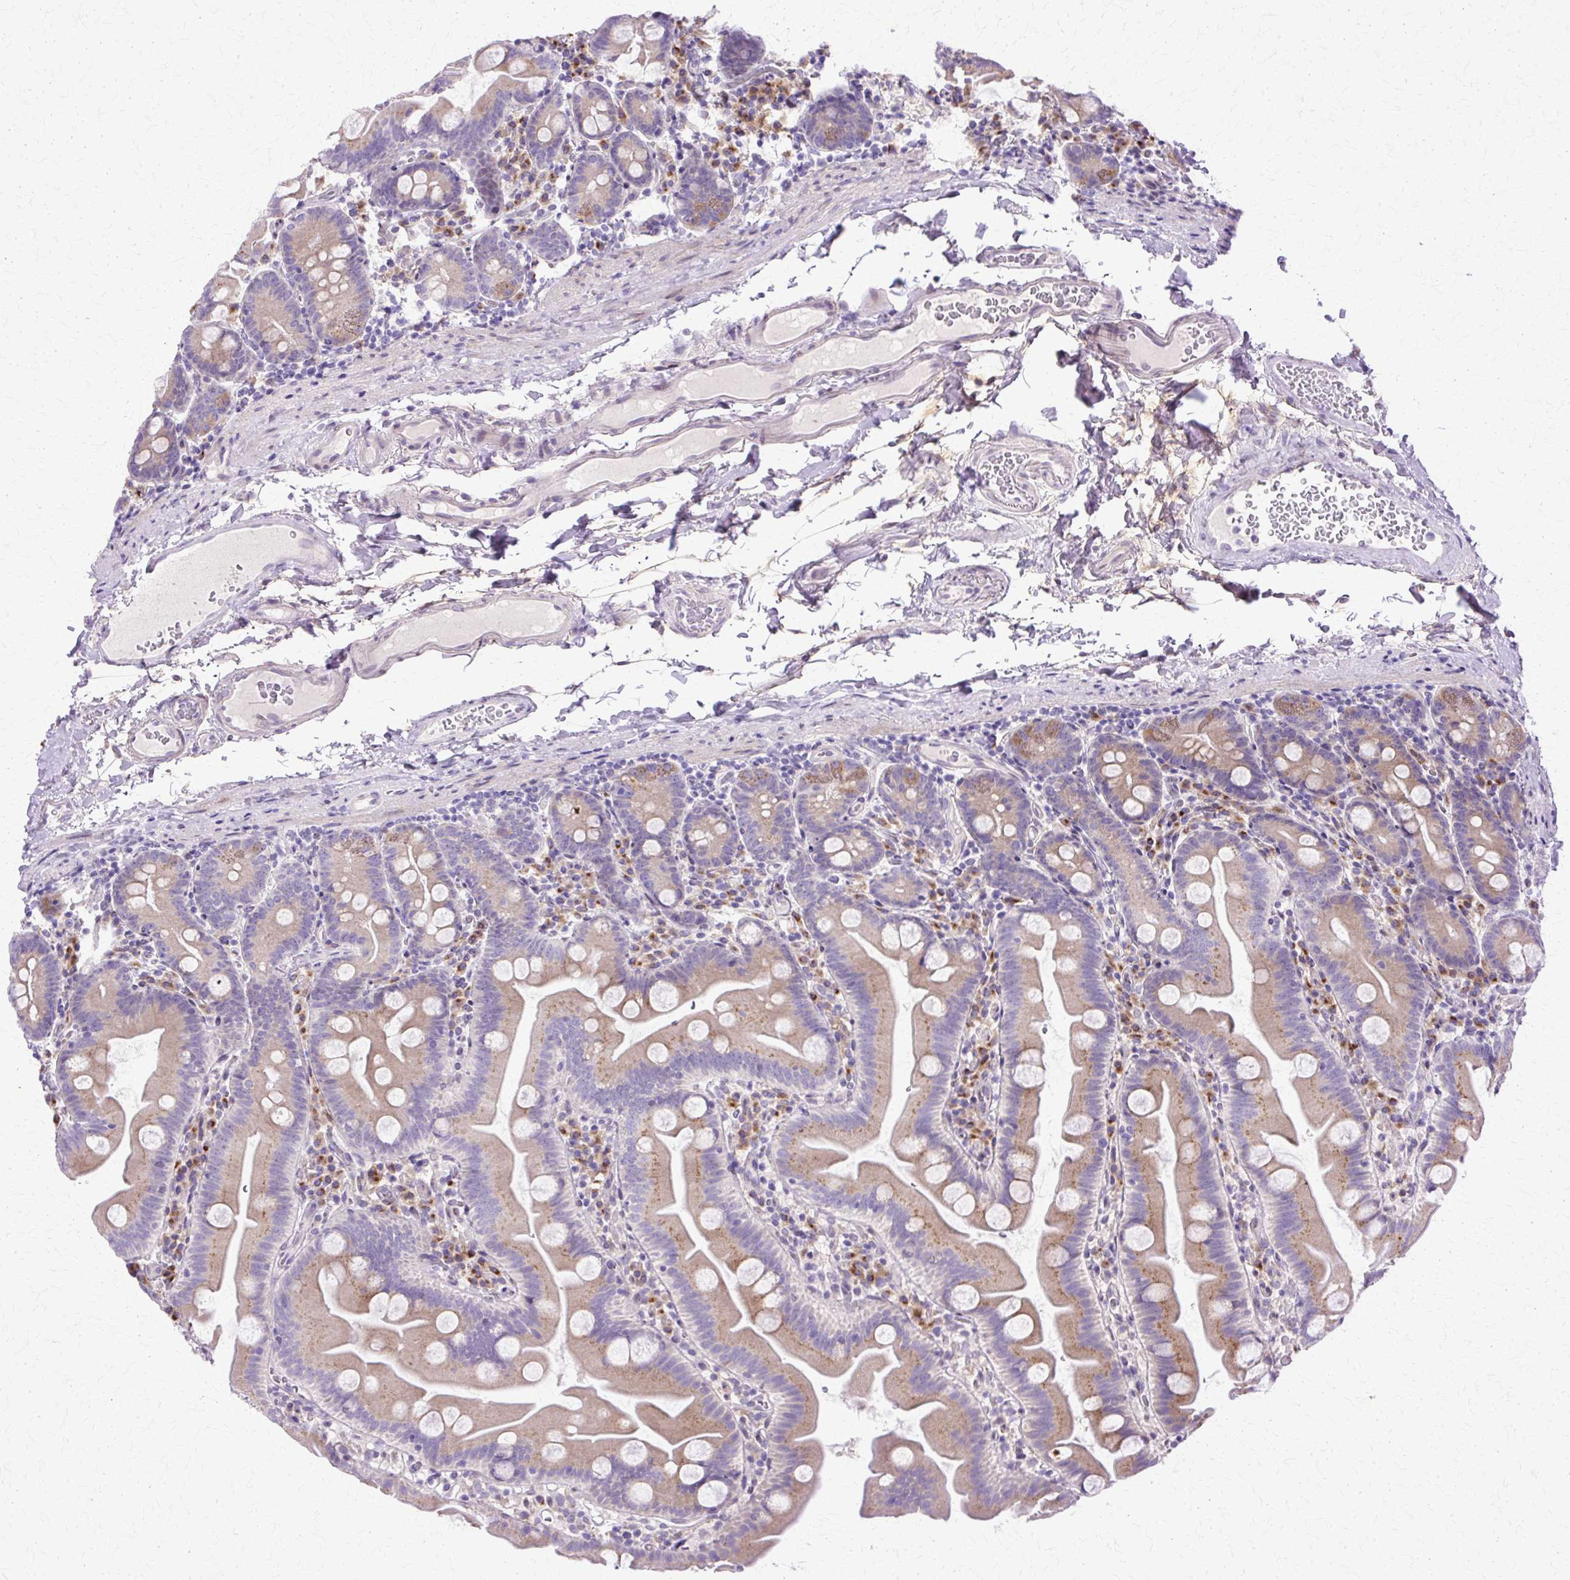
{"staining": {"intensity": "weak", "quantity": ">75%", "location": "cytoplasmic/membranous"}, "tissue": "small intestine", "cell_type": "Glandular cells", "image_type": "normal", "snomed": [{"axis": "morphology", "description": "Normal tissue, NOS"}, {"axis": "topography", "description": "Small intestine"}], "caption": "Immunohistochemical staining of benign human small intestine reveals weak cytoplasmic/membranous protein expression in approximately >75% of glandular cells.", "gene": "TBC1D3B", "patient": {"sex": "female", "age": 68}}